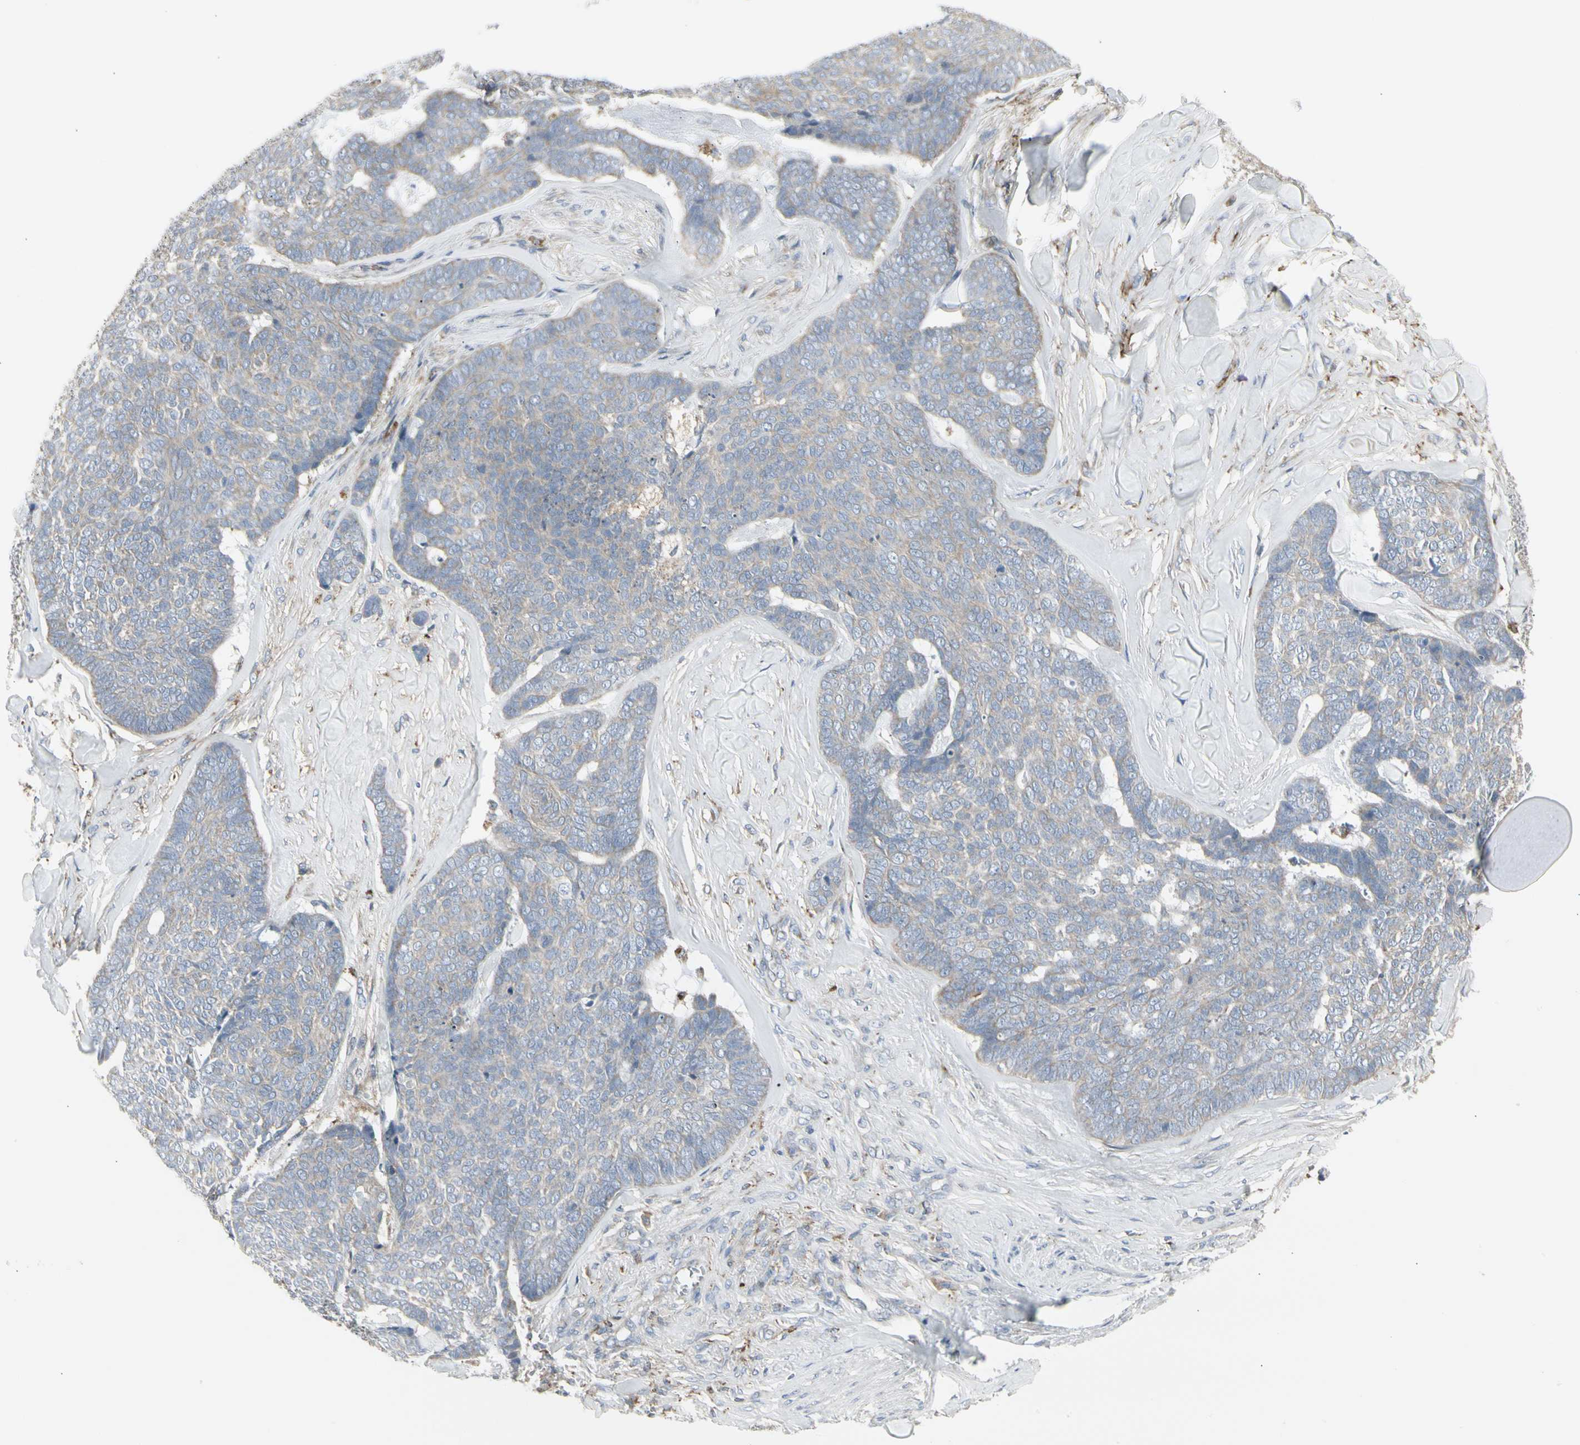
{"staining": {"intensity": "weak", "quantity": "25%-75%", "location": "cytoplasmic/membranous"}, "tissue": "skin cancer", "cell_type": "Tumor cells", "image_type": "cancer", "snomed": [{"axis": "morphology", "description": "Basal cell carcinoma"}, {"axis": "topography", "description": "Skin"}], "caption": "High-power microscopy captured an immunohistochemistry (IHC) photomicrograph of basal cell carcinoma (skin), revealing weak cytoplasmic/membranous positivity in about 25%-75% of tumor cells.", "gene": "ATP6V1B2", "patient": {"sex": "male", "age": 84}}